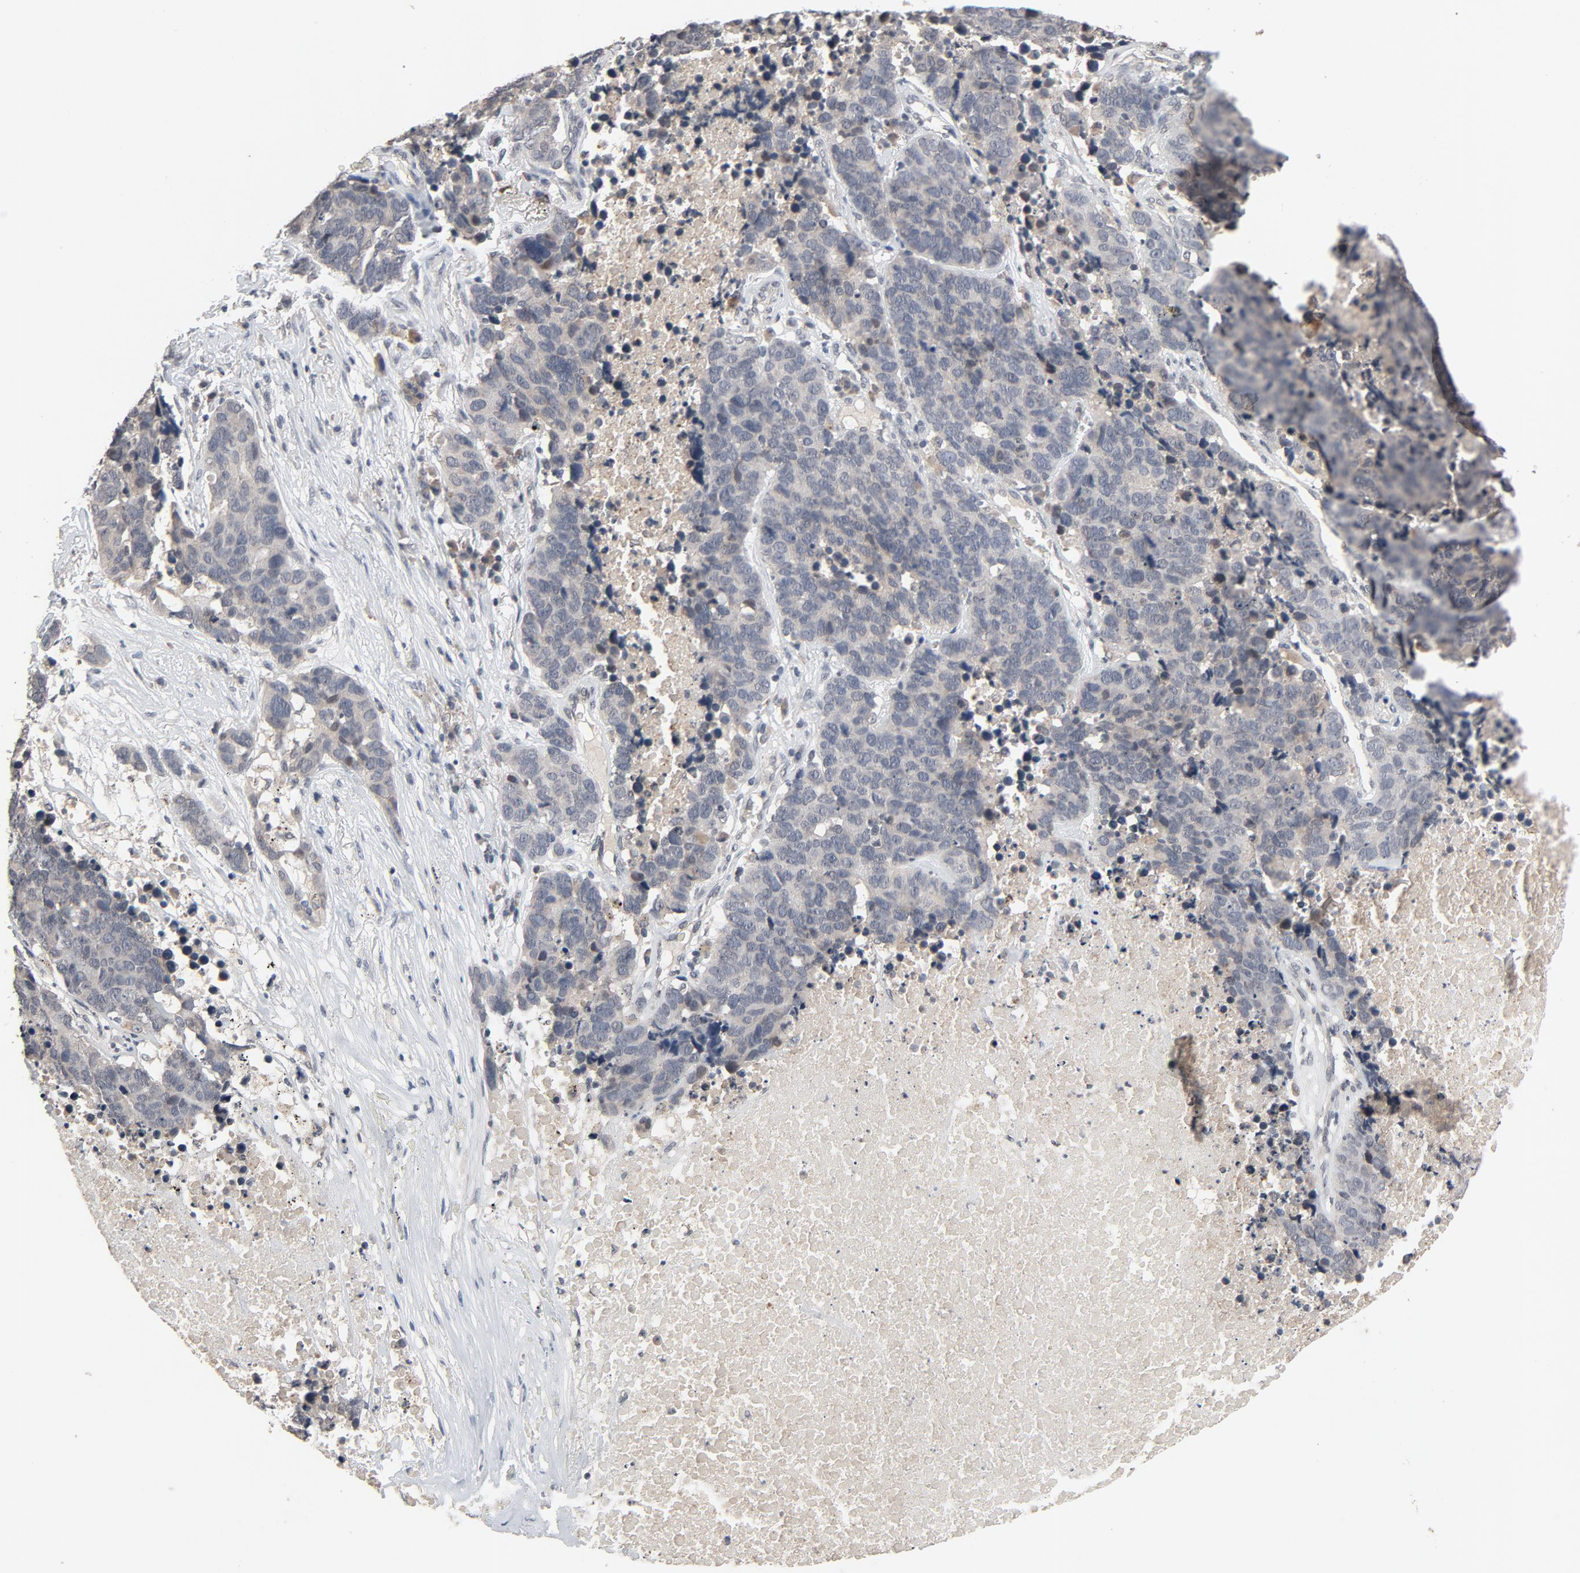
{"staining": {"intensity": "negative", "quantity": "none", "location": "none"}, "tissue": "lung cancer", "cell_type": "Tumor cells", "image_type": "cancer", "snomed": [{"axis": "morphology", "description": "Carcinoid, malignant, NOS"}, {"axis": "topography", "description": "Lung"}], "caption": "This is an IHC histopathology image of lung cancer. There is no staining in tumor cells.", "gene": "MT3", "patient": {"sex": "male", "age": 60}}